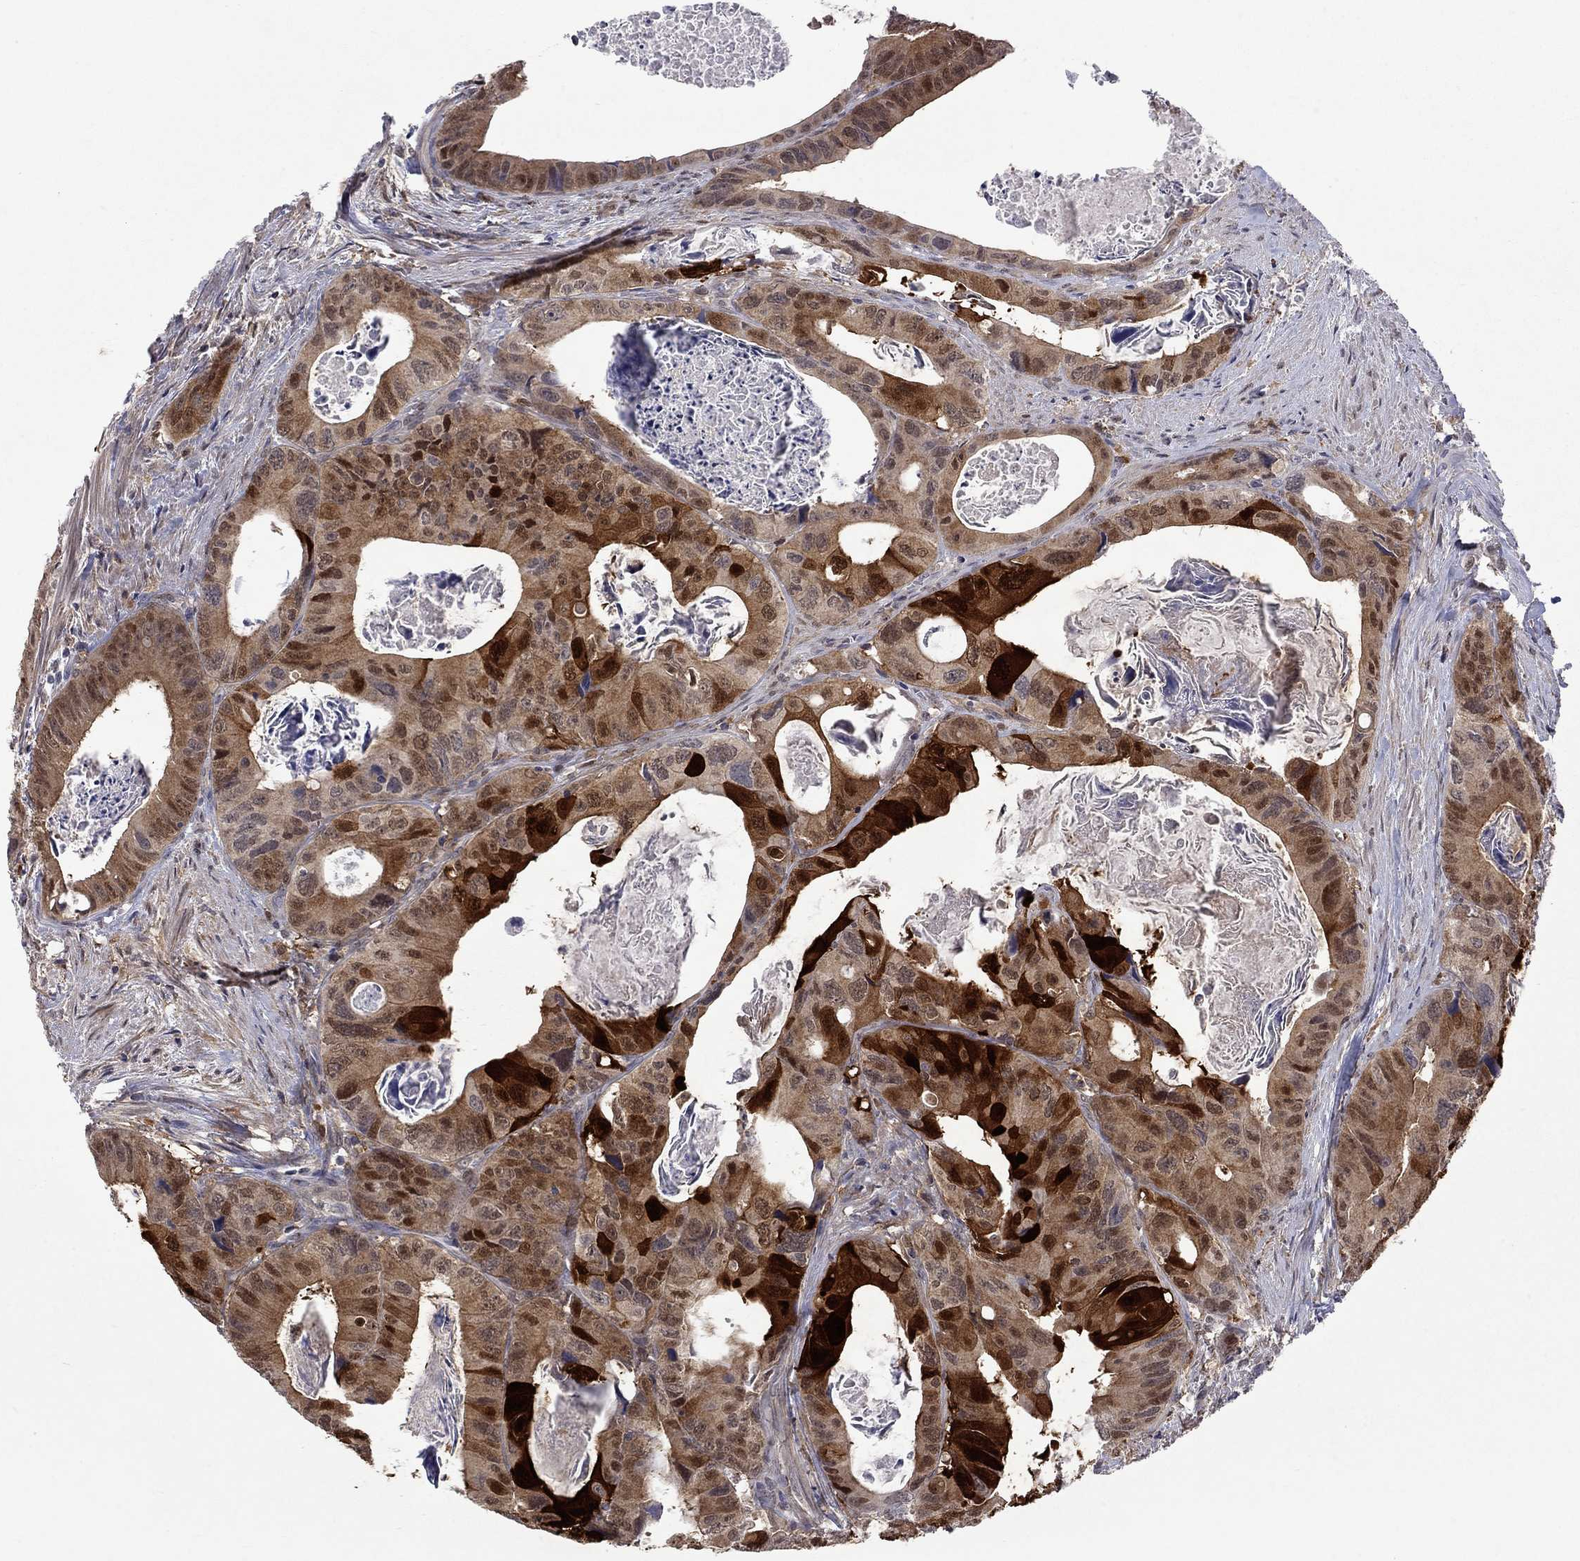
{"staining": {"intensity": "strong", "quantity": "25%-75%", "location": "cytoplasmic/membranous"}, "tissue": "colorectal cancer", "cell_type": "Tumor cells", "image_type": "cancer", "snomed": [{"axis": "morphology", "description": "Adenocarcinoma, NOS"}, {"axis": "topography", "description": "Rectum"}], "caption": "This is an image of IHC staining of colorectal adenocarcinoma, which shows strong staining in the cytoplasmic/membranous of tumor cells.", "gene": "CBR1", "patient": {"sex": "male", "age": 64}}